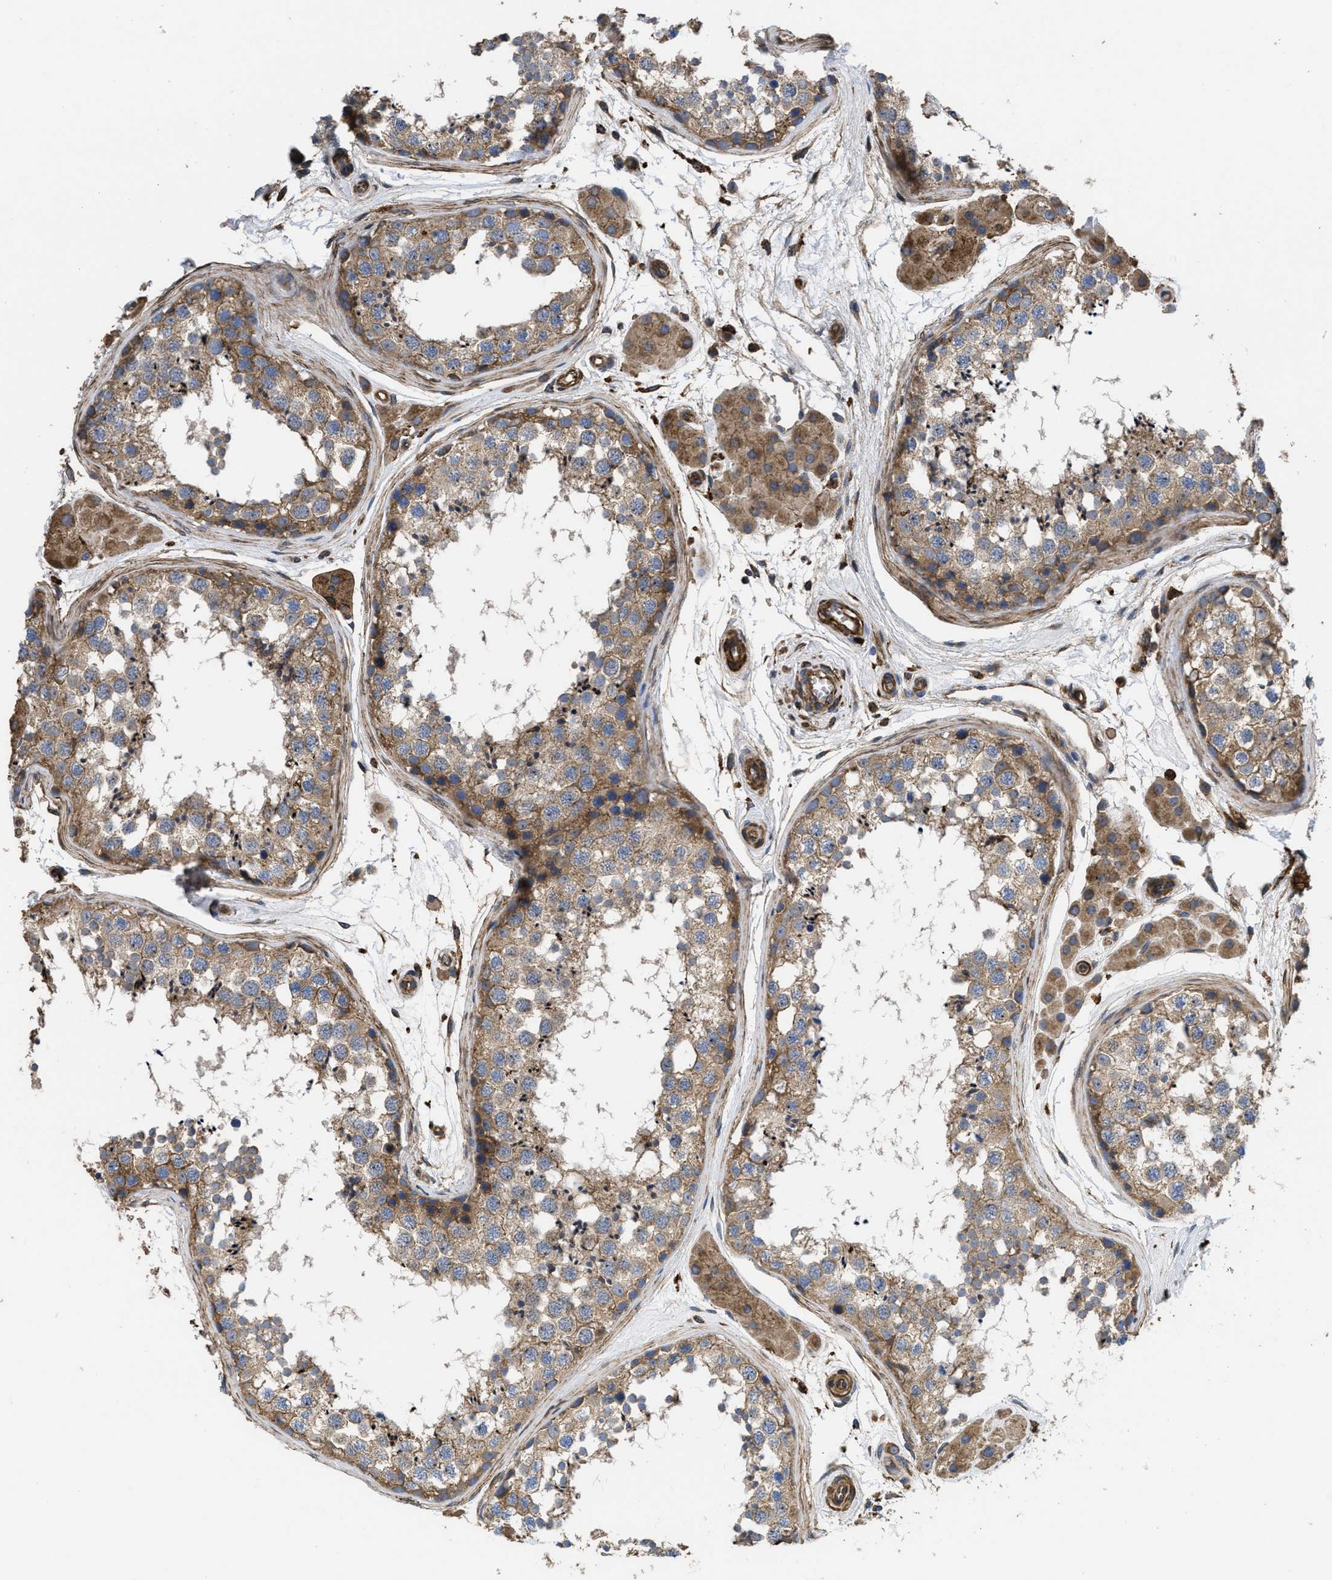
{"staining": {"intensity": "moderate", "quantity": ">75%", "location": "cytoplasmic/membranous"}, "tissue": "testis", "cell_type": "Cells in seminiferous ducts", "image_type": "normal", "snomed": [{"axis": "morphology", "description": "Normal tissue, NOS"}, {"axis": "topography", "description": "Testis"}], "caption": "This histopathology image displays normal testis stained with IHC to label a protein in brown. The cytoplasmic/membranous of cells in seminiferous ducts show moderate positivity for the protein. Nuclei are counter-stained blue.", "gene": "SCUBE2", "patient": {"sex": "male", "age": 56}}